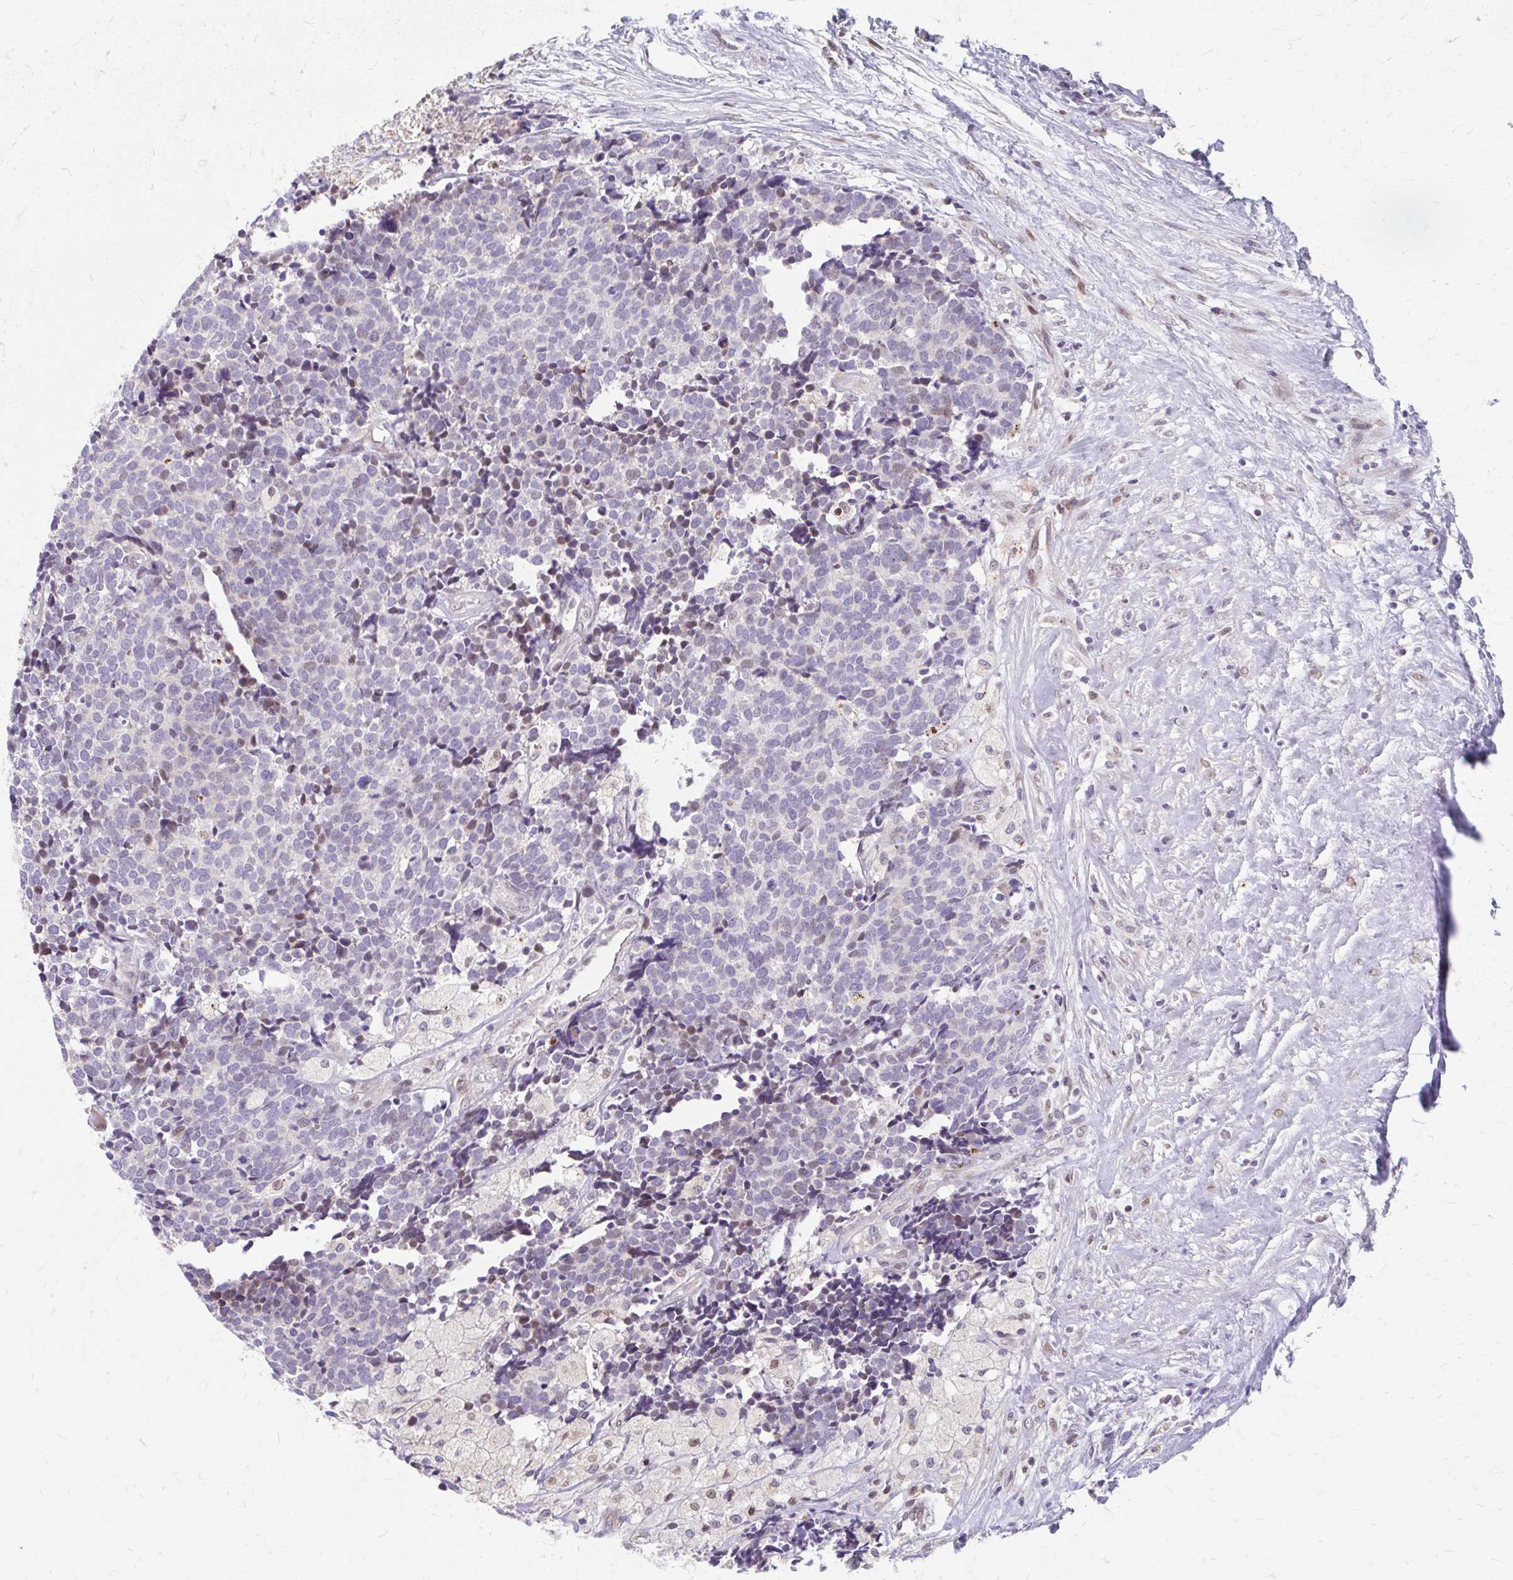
{"staining": {"intensity": "weak", "quantity": "<25%", "location": "nuclear"}, "tissue": "carcinoid", "cell_type": "Tumor cells", "image_type": "cancer", "snomed": [{"axis": "morphology", "description": "Carcinoid, malignant, NOS"}, {"axis": "topography", "description": "Skin"}], "caption": "The immunohistochemistry micrograph has no significant expression in tumor cells of carcinoid (malignant) tissue. (DAB (3,3'-diaminobenzidine) IHC visualized using brightfield microscopy, high magnification).", "gene": "BEAN1", "patient": {"sex": "female", "age": 79}}